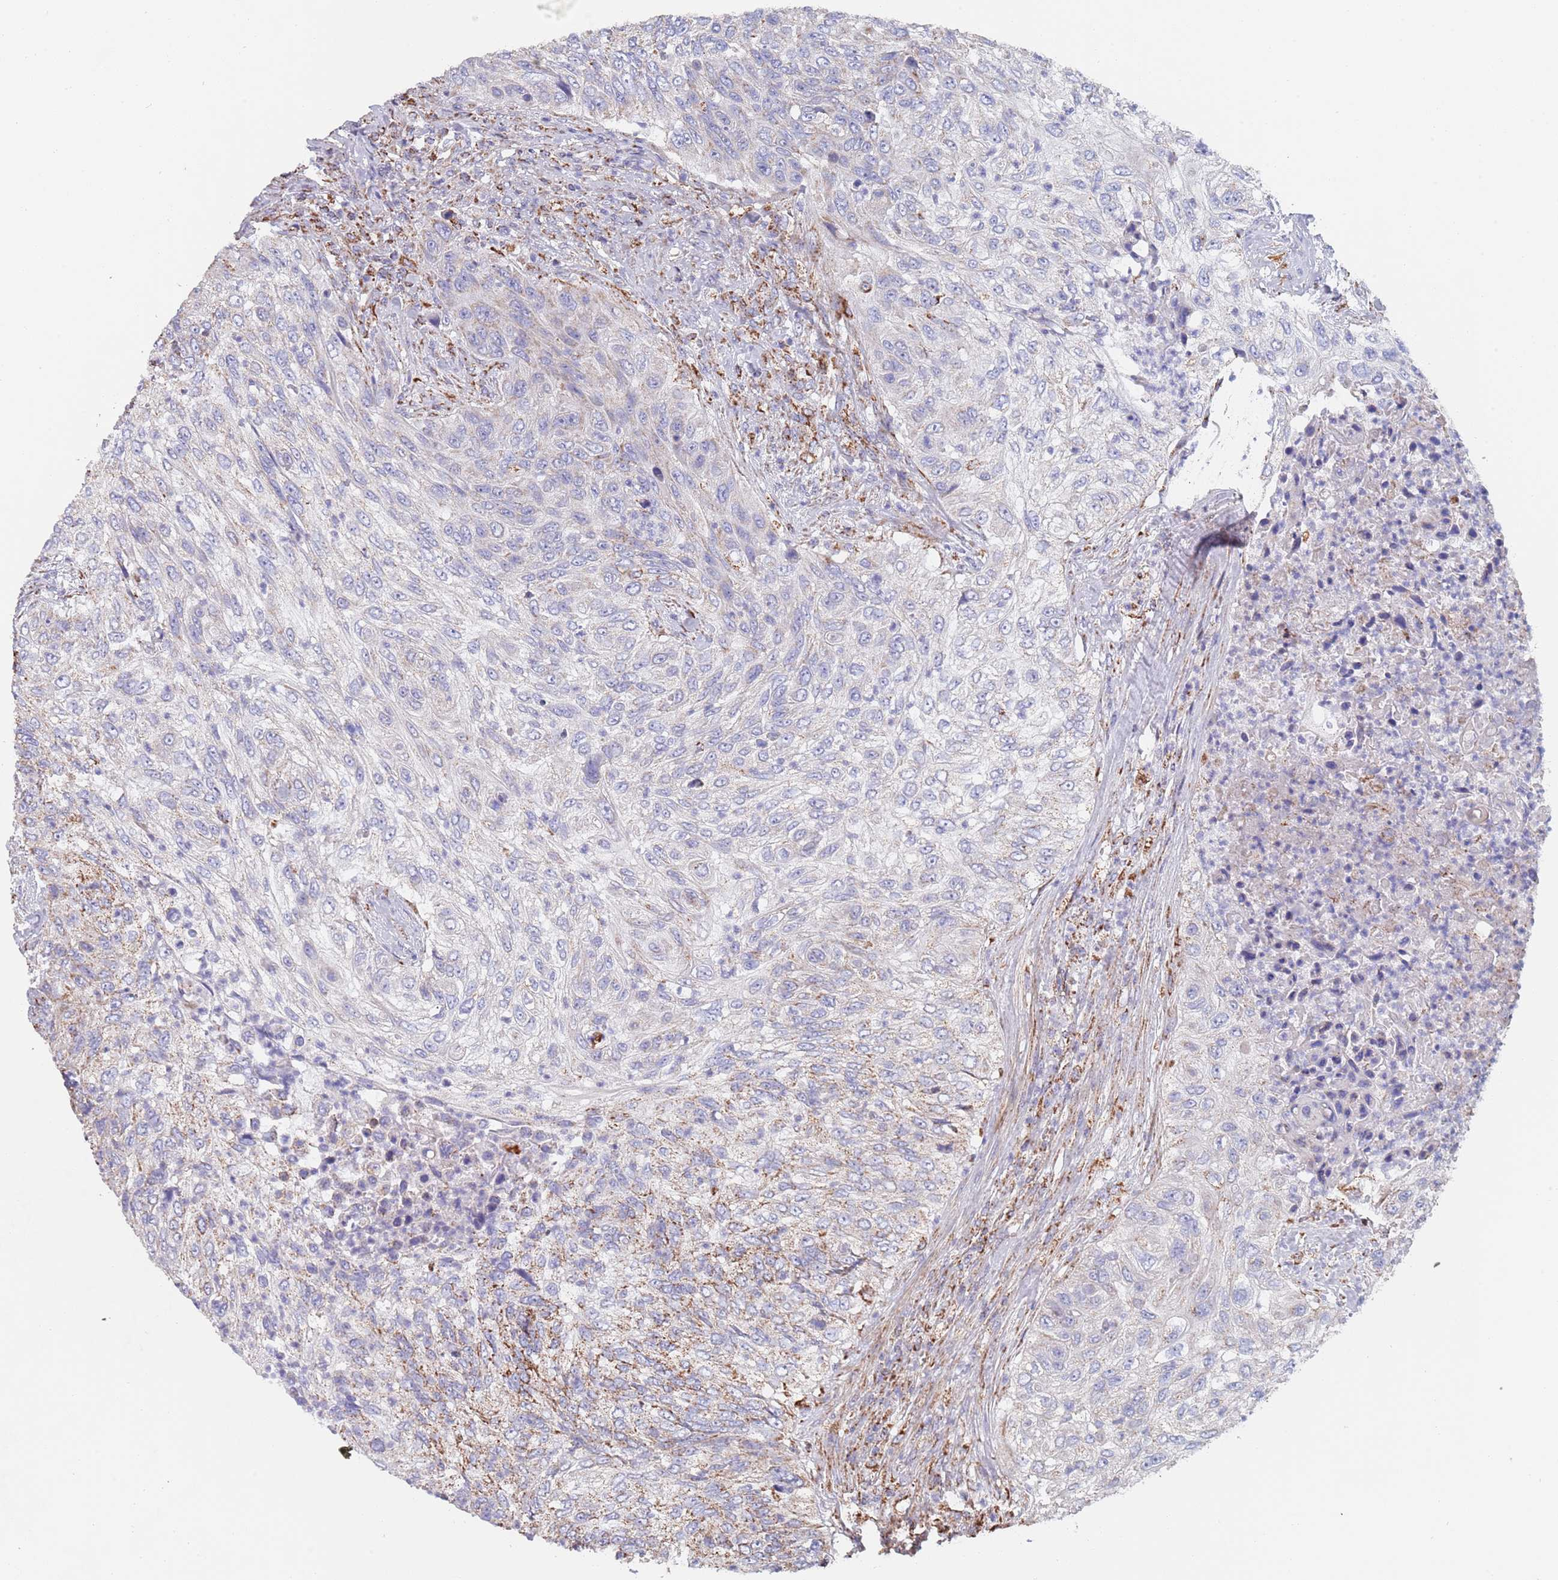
{"staining": {"intensity": "moderate", "quantity": "<25%", "location": "cytoplasmic/membranous"}, "tissue": "urothelial cancer", "cell_type": "Tumor cells", "image_type": "cancer", "snomed": [{"axis": "morphology", "description": "Urothelial carcinoma, High grade"}, {"axis": "topography", "description": "Urinary bladder"}], "caption": "Tumor cells reveal low levels of moderate cytoplasmic/membranous staining in about <25% of cells in urothelial carcinoma (high-grade).", "gene": "PGP", "patient": {"sex": "female", "age": 60}}